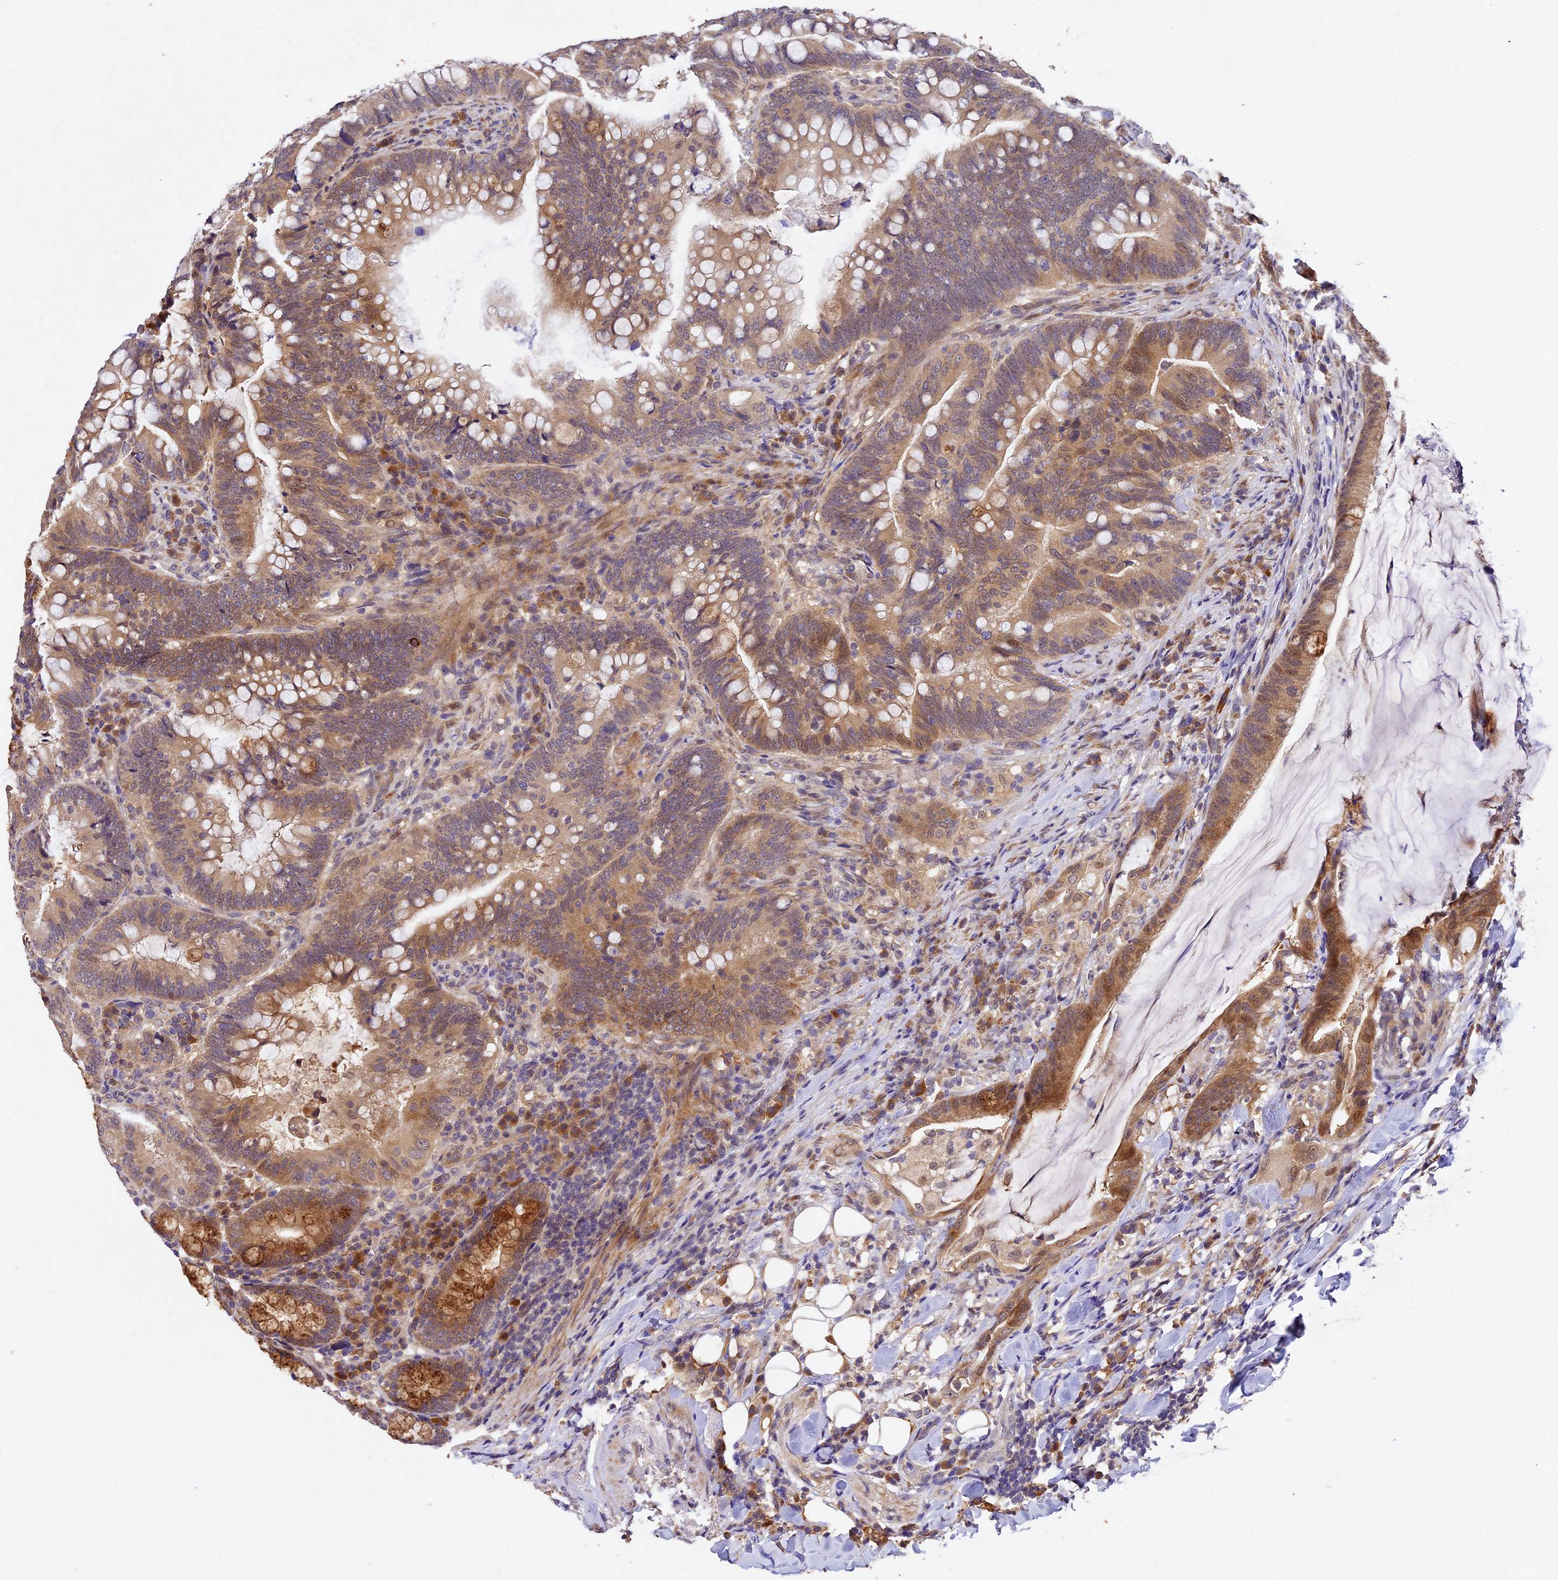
{"staining": {"intensity": "weak", "quantity": "25%-75%", "location": "cytoplasmic/membranous"}, "tissue": "colorectal cancer", "cell_type": "Tumor cells", "image_type": "cancer", "snomed": [{"axis": "morphology", "description": "Adenocarcinoma, NOS"}, {"axis": "topography", "description": "Colon"}], "caption": "DAB immunohistochemical staining of colorectal cancer (adenocarcinoma) exhibits weak cytoplasmic/membranous protein expression in approximately 25%-75% of tumor cells.", "gene": "TMEM39B", "patient": {"sex": "female", "age": 66}}